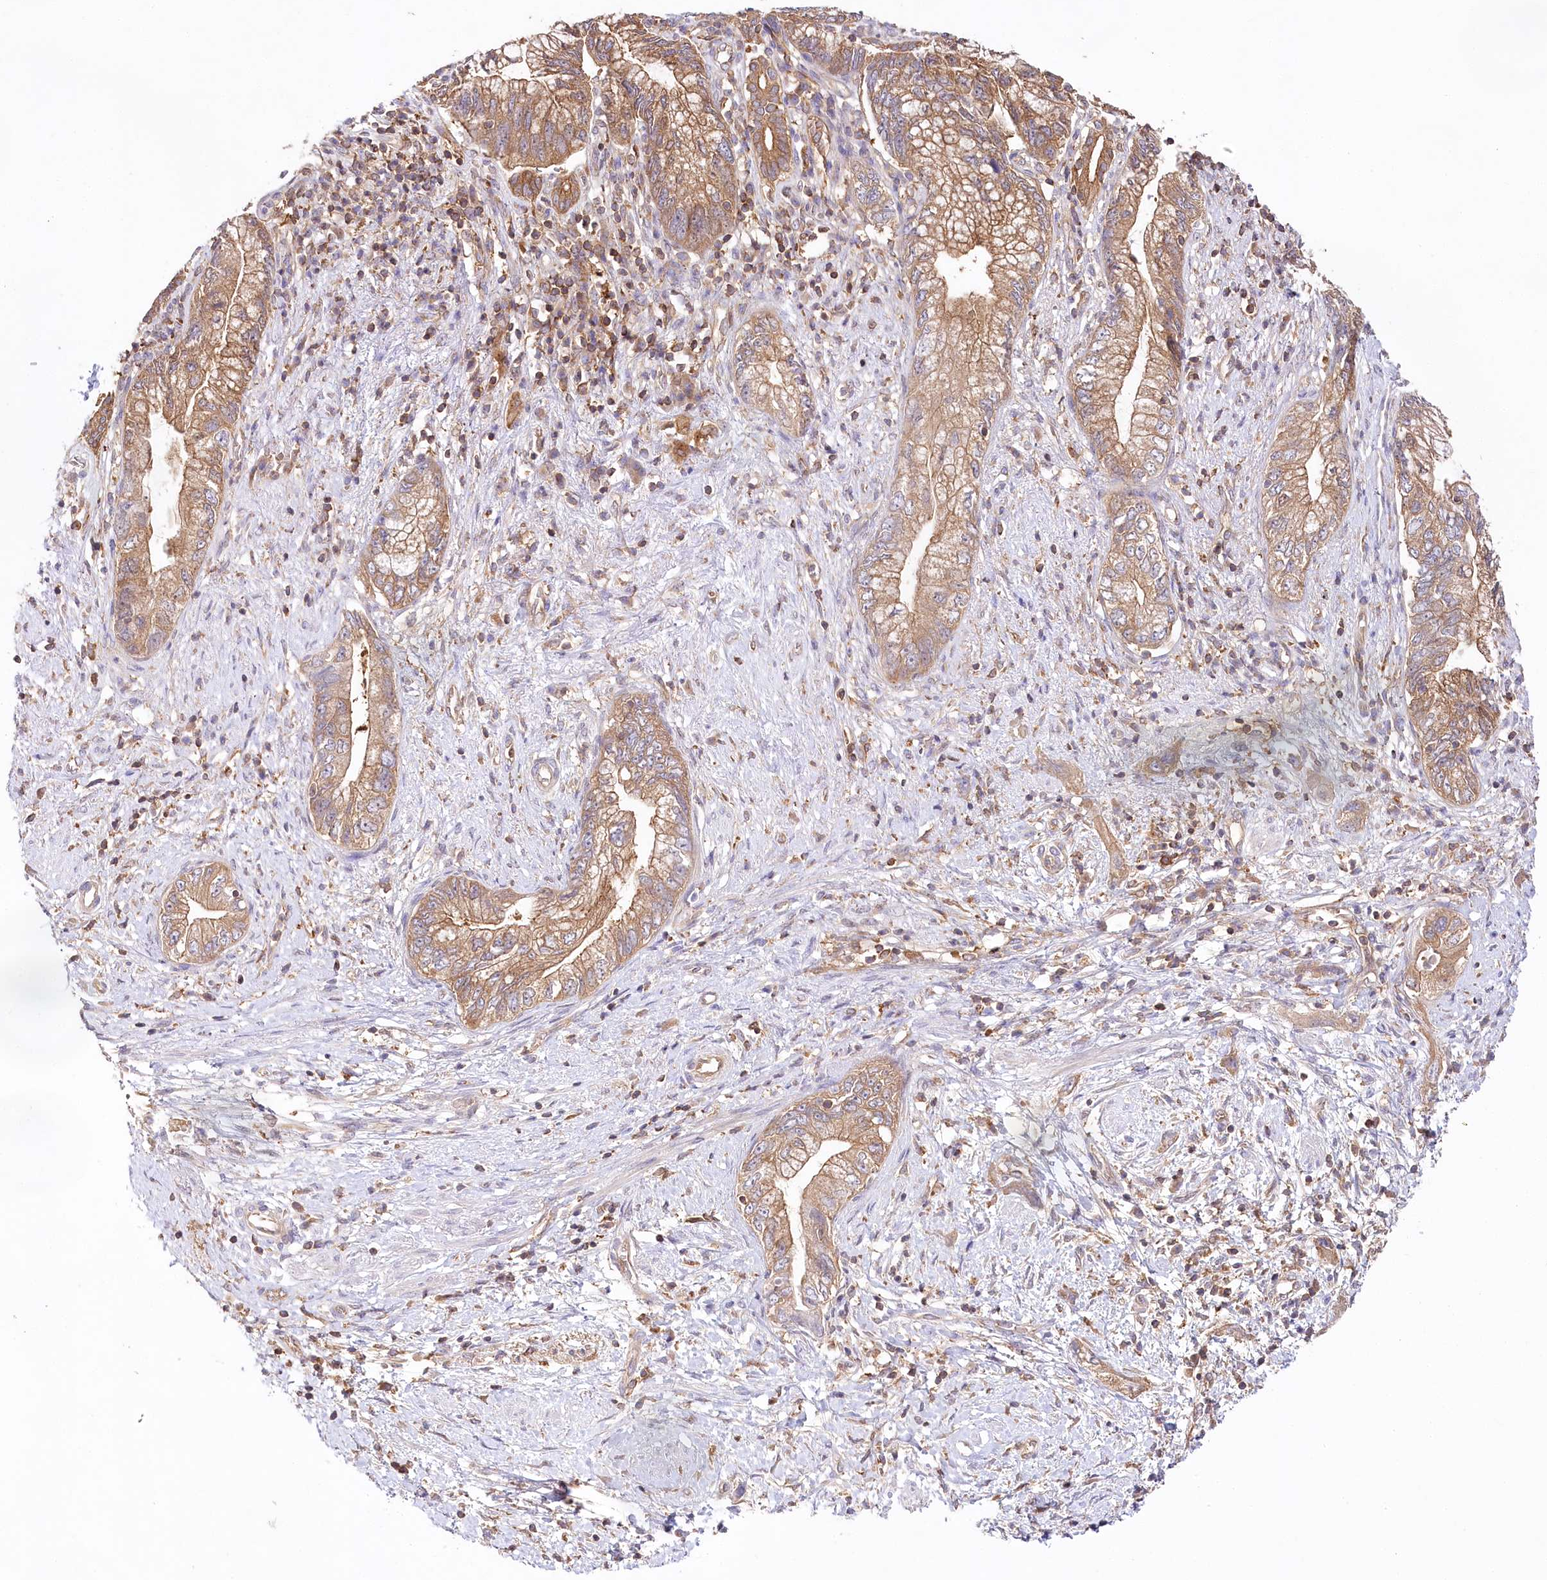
{"staining": {"intensity": "moderate", "quantity": ">75%", "location": "cytoplasmic/membranous"}, "tissue": "pancreatic cancer", "cell_type": "Tumor cells", "image_type": "cancer", "snomed": [{"axis": "morphology", "description": "Adenocarcinoma, NOS"}, {"axis": "topography", "description": "Pancreas"}], "caption": "This histopathology image demonstrates pancreatic adenocarcinoma stained with immunohistochemistry to label a protein in brown. The cytoplasmic/membranous of tumor cells show moderate positivity for the protein. Nuclei are counter-stained blue.", "gene": "ABRAXAS2", "patient": {"sex": "female", "age": 73}}